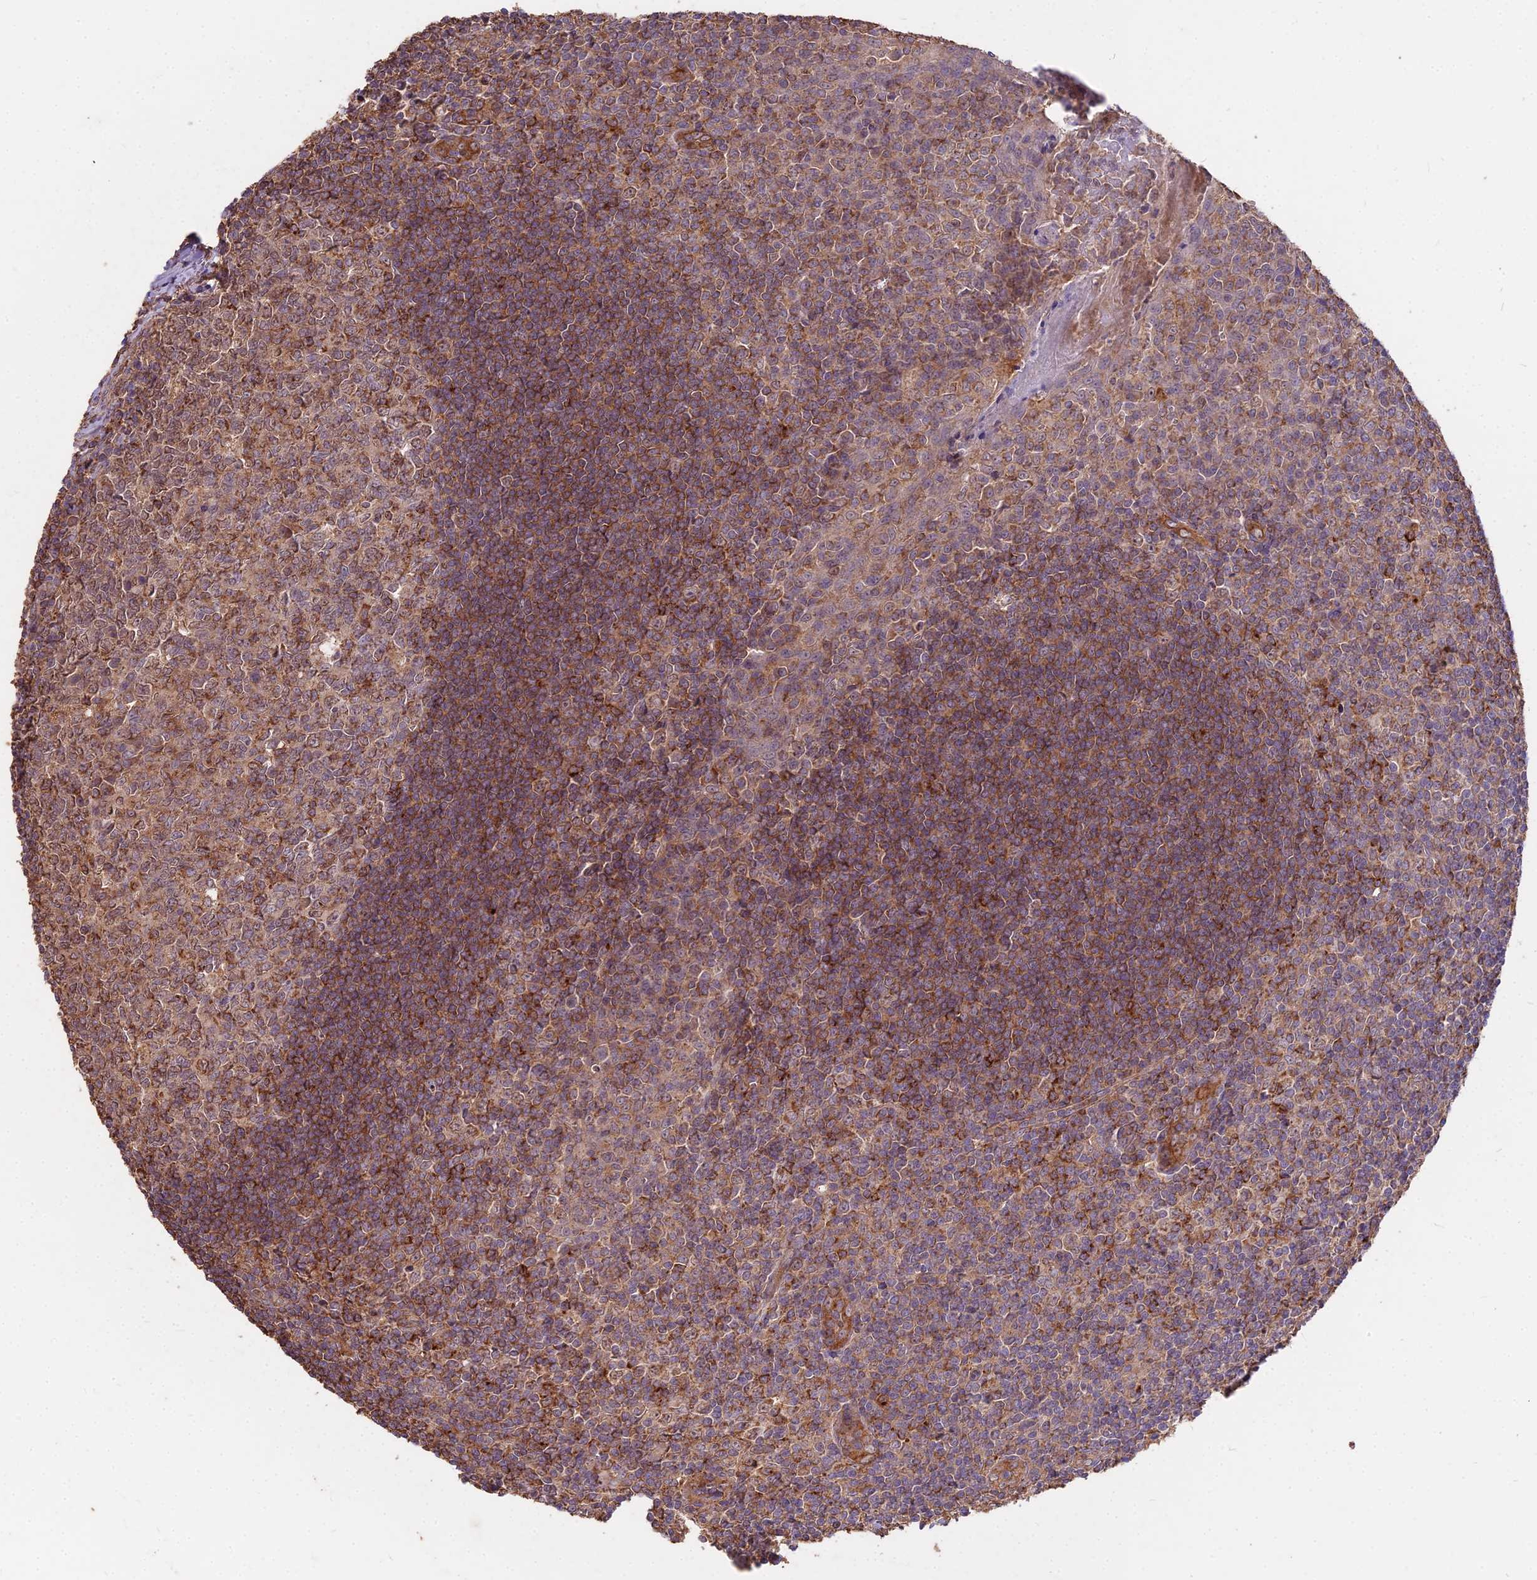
{"staining": {"intensity": "moderate", "quantity": ">75%", "location": "cytoplasmic/membranous"}, "tissue": "tonsil", "cell_type": "Germinal center cells", "image_type": "normal", "snomed": [{"axis": "morphology", "description": "Normal tissue, NOS"}, {"axis": "topography", "description": "Tonsil"}], "caption": "A high-resolution image shows IHC staining of normal tonsil, which shows moderate cytoplasmic/membranous expression in about >75% of germinal center cells.", "gene": "CEMIP2", "patient": {"sex": "male", "age": 27}}